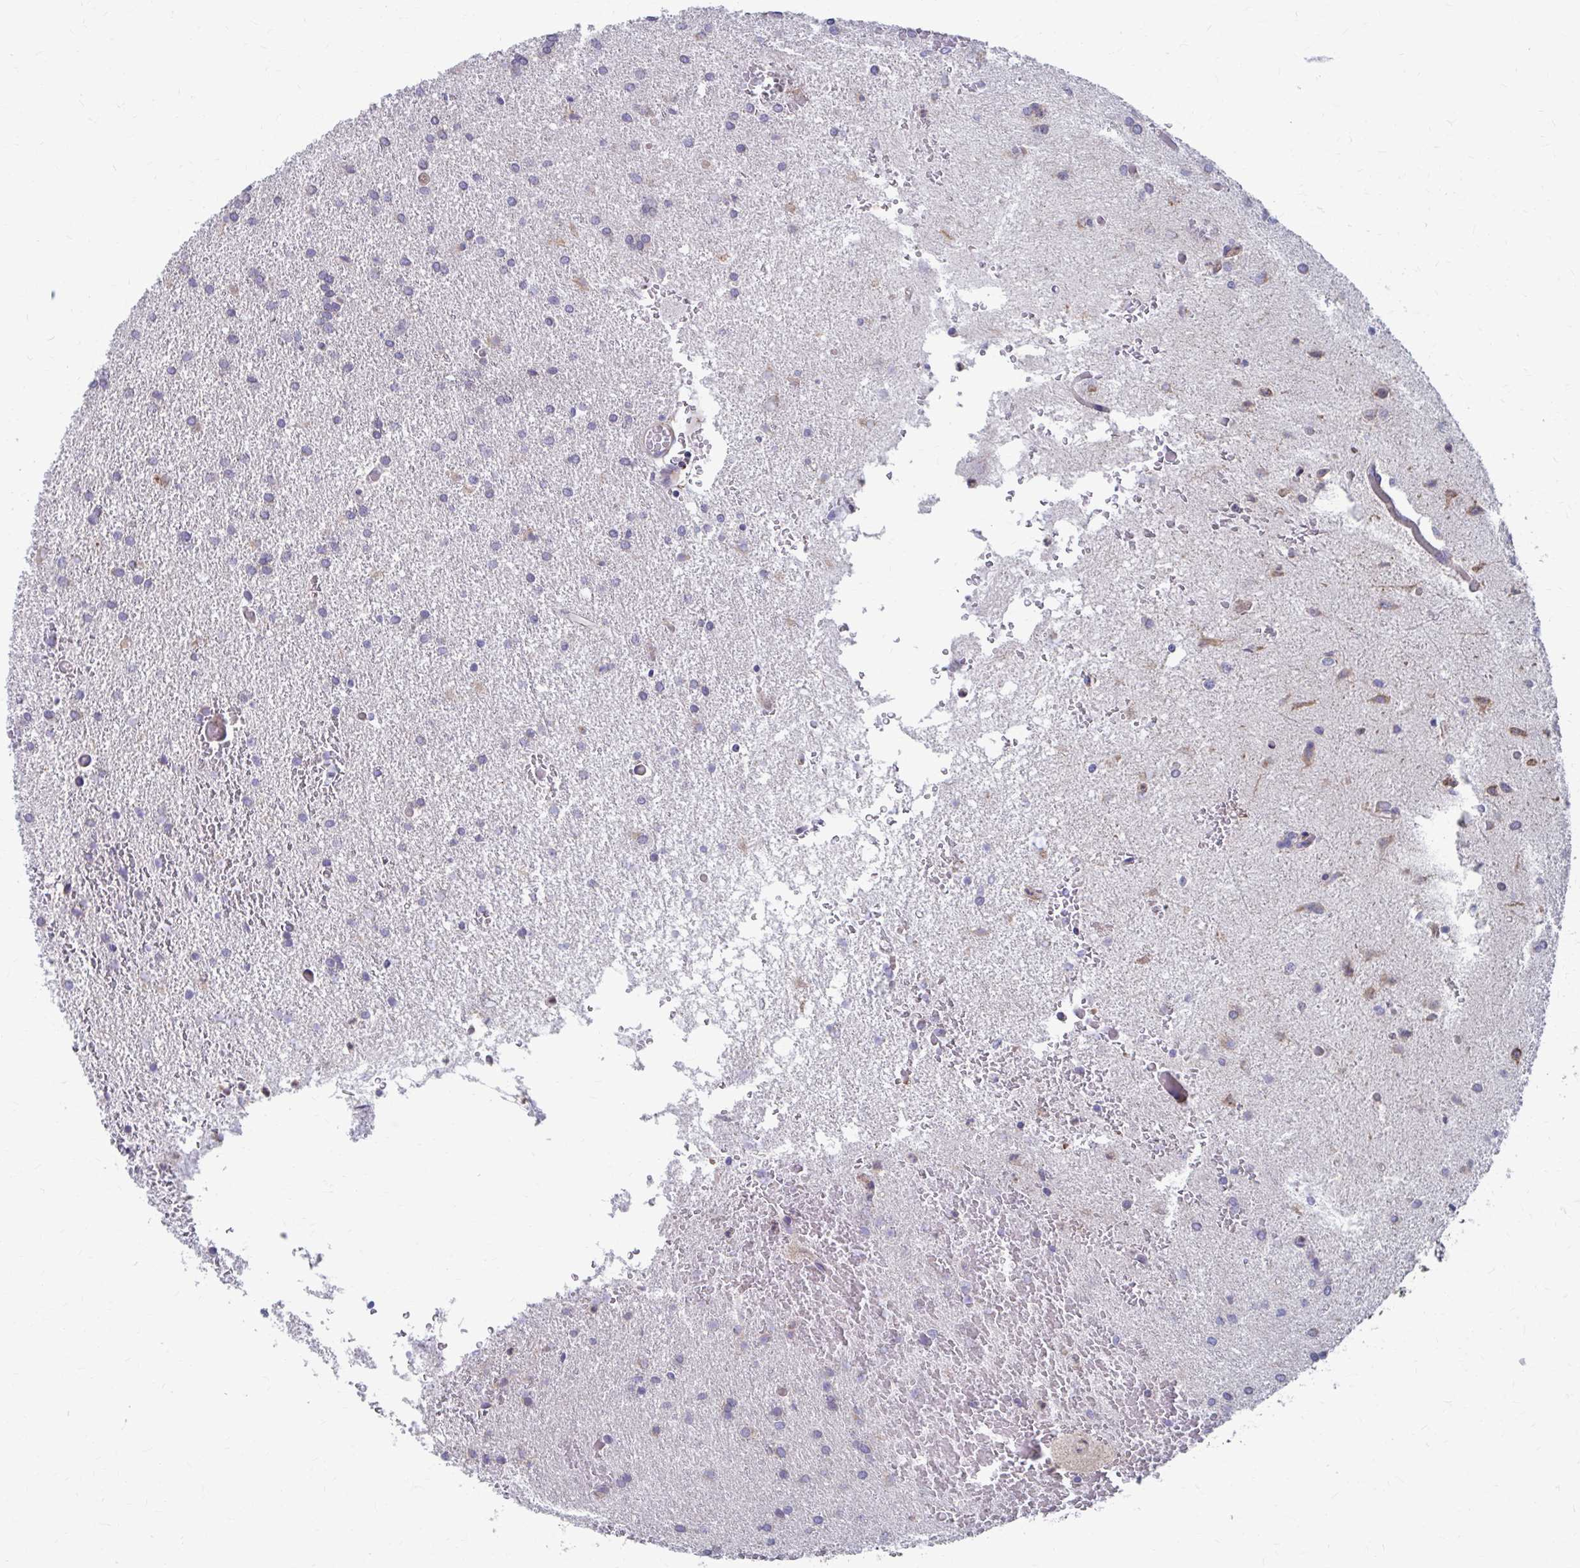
{"staining": {"intensity": "negative", "quantity": "none", "location": "none"}, "tissue": "glioma", "cell_type": "Tumor cells", "image_type": "cancer", "snomed": [{"axis": "morphology", "description": "Glioma, malignant, High grade"}, {"axis": "topography", "description": "Brain"}], "caption": "Immunohistochemistry of human malignant high-grade glioma reveals no positivity in tumor cells. (Stains: DAB (3,3'-diaminobenzidine) immunohistochemistry with hematoxylin counter stain, Microscopy: brightfield microscopy at high magnification).", "gene": "FKBP2", "patient": {"sex": "female", "age": 50}}